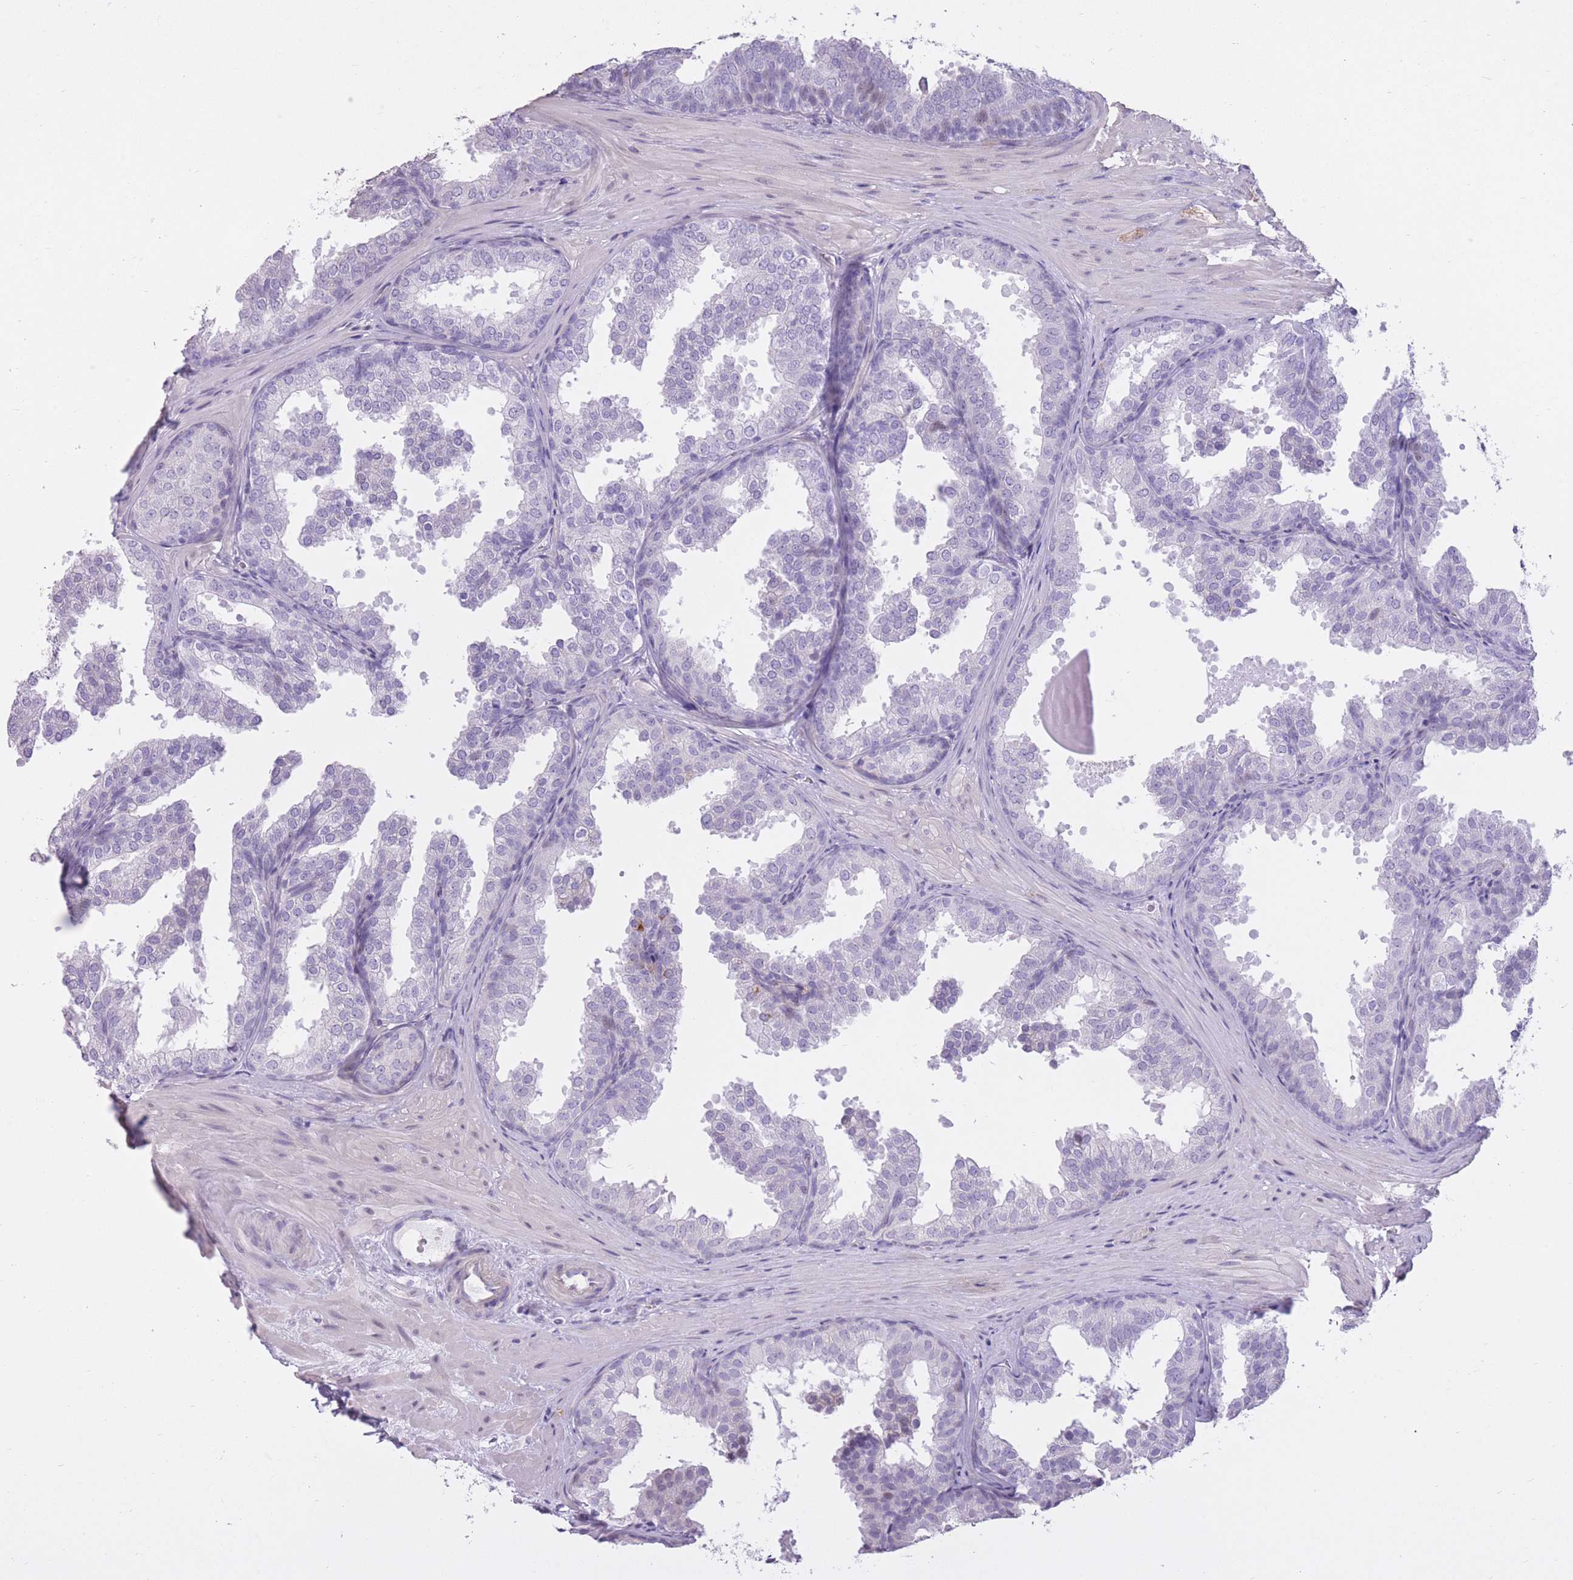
{"staining": {"intensity": "negative", "quantity": "none", "location": "none"}, "tissue": "prostate", "cell_type": "Glandular cells", "image_type": "normal", "snomed": [{"axis": "morphology", "description": "Normal tissue, NOS"}, {"axis": "topography", "description": "Prostate"}], "caption": "DAB (3,3'-diaminobenzidine) immunohistochemical staining of unremarkable prostate demonstrates no significant staining in glandular cells. (DAB (3,3'-diaminobenzidine) IHC visualized using brightfield microscopy, high magnification).", "gene": "WDR70", "patient": {"sex": "male", "age": 37}}